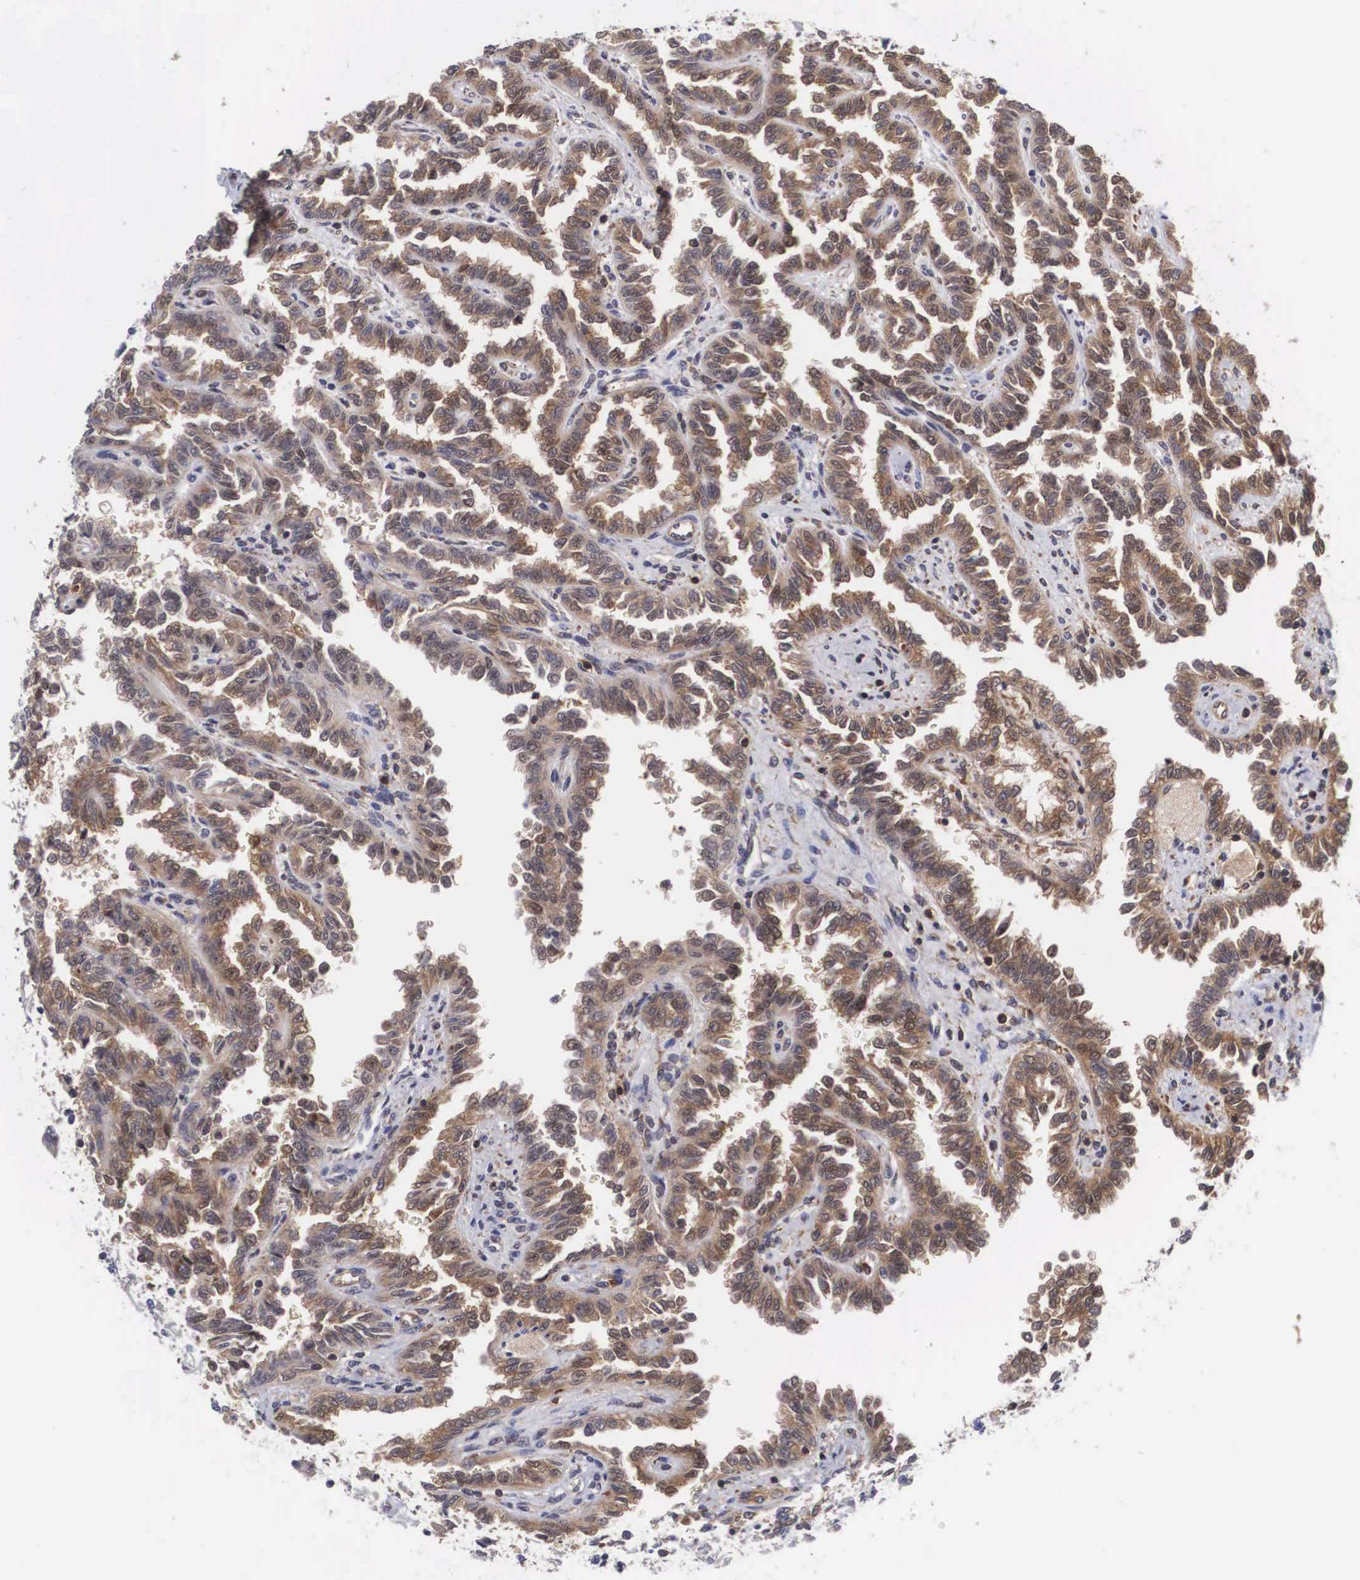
{"staining": {"intensity": "moderate", "quantity": ">75%", "location": "cytoplasmic/membranous,nuclear"}, "tissue": "renal cancer", "cell_type": "Tumor cells", "image_type": "cancer", "snomed": [{"axis": "morphology", "description": "Inflammation, NOS"}, {"axis": "morphology", "description": "Adenocarcinoma, NOS"}, {"axis": "topography", "description": "Kidney"}], "caption": "Renal cancer (adenocarcinoma) stained for a protein (brown) exhibits moderate cytoplasmic/membranous and nuclear positive staining in approximately >75% of tumor cells.", "gene": "ADSL", "patient": {"sex": "male", "age": 68}}